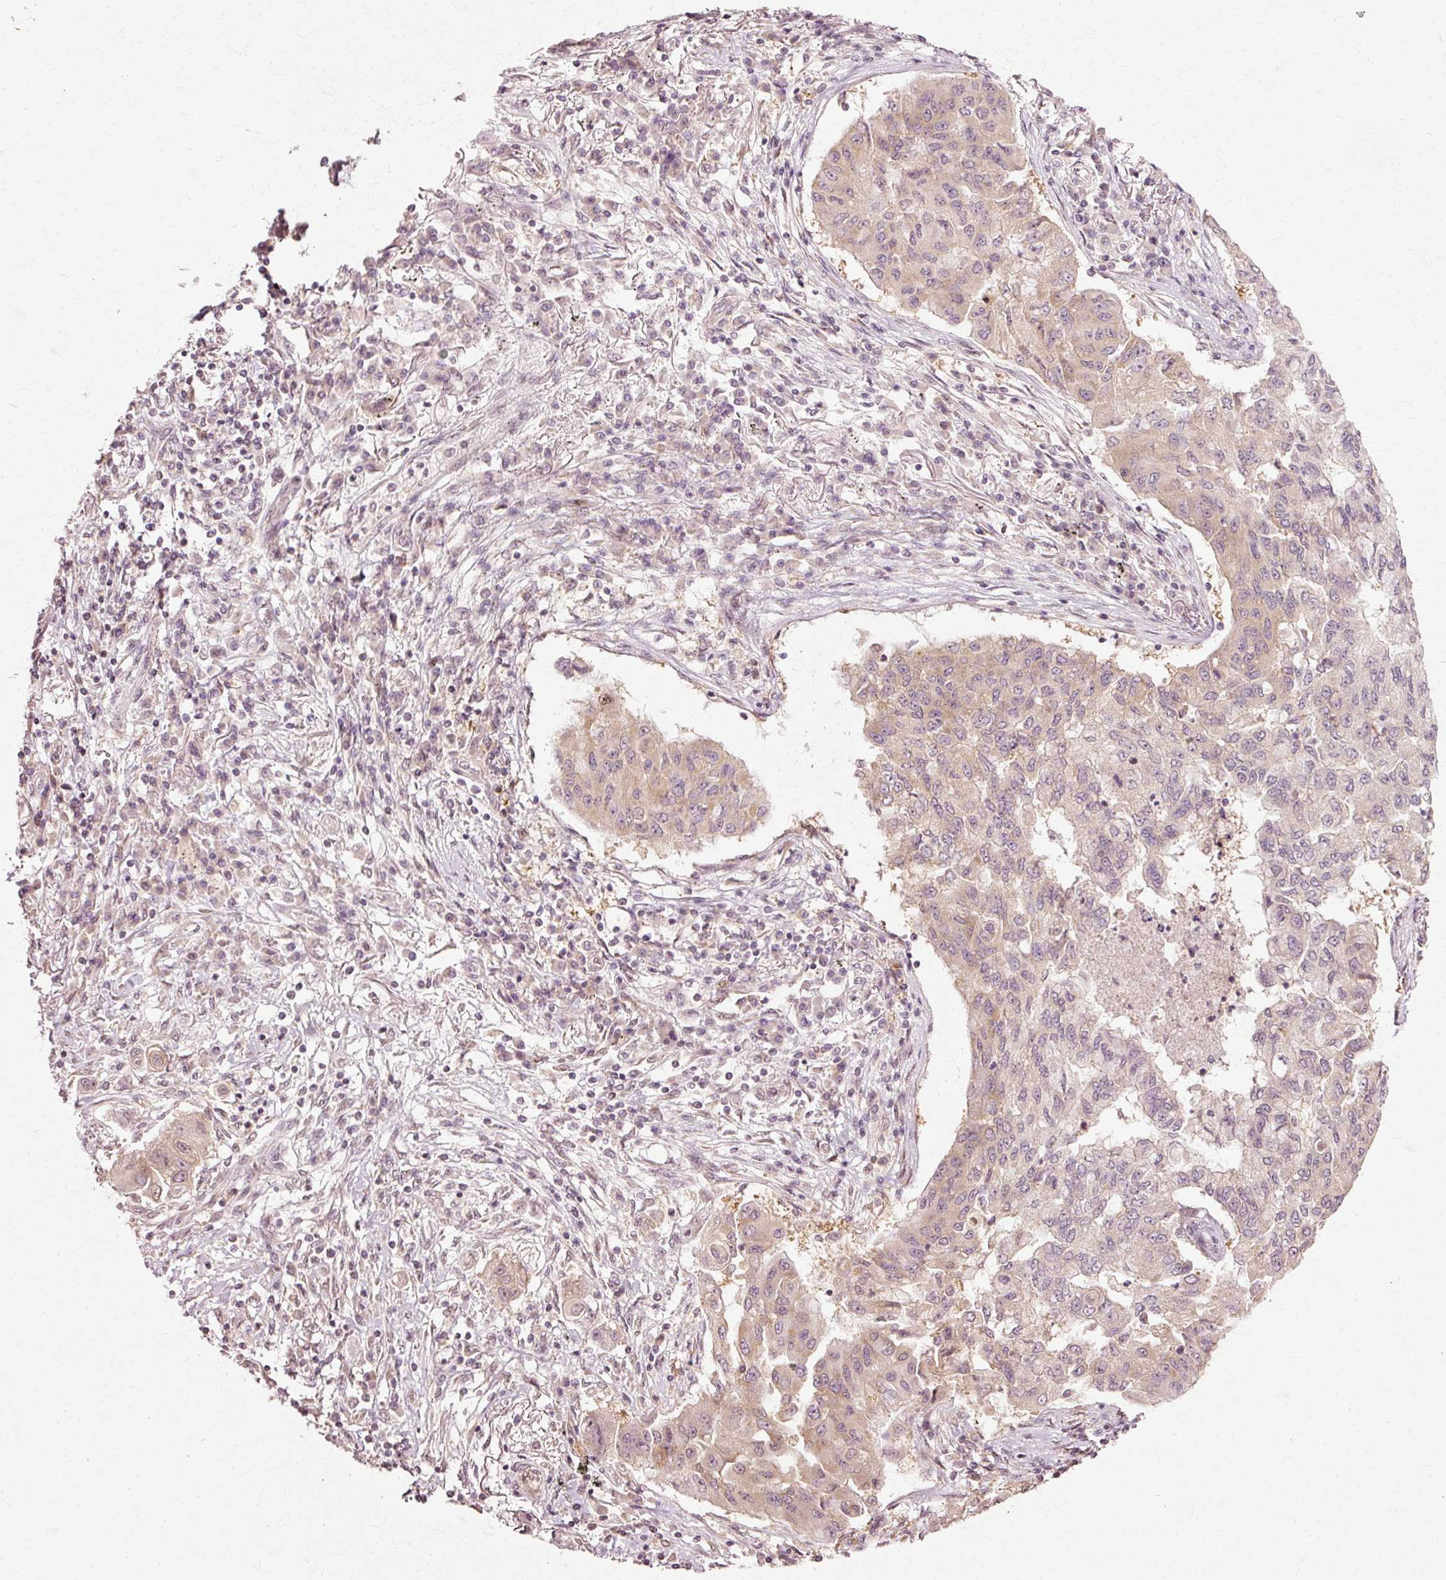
{"staining": {"intensity": "weak", "quantity": "25%-75%", "location": "cytoplasmic/membranous"}, "tissue": "lung cancer", "cell_type": "Tumor cells", "image_type": "cancer", "snomed": [{"axis": "morphology", "description": "Squamous cell carcinoma, NOS"}, {"axis": "topography", "description": "Lung"}], "caption": "DAB (3,3'-diaminobenzidine) immunohistochemical staining of squamous cell carcinoma (lung) demonstrates weak cytoplasmic/membranous protein positivity in approximately 25%-75% of tumor cells.", "gene": "RGPD5", "patient": {"sex": "male", "age": 74}}